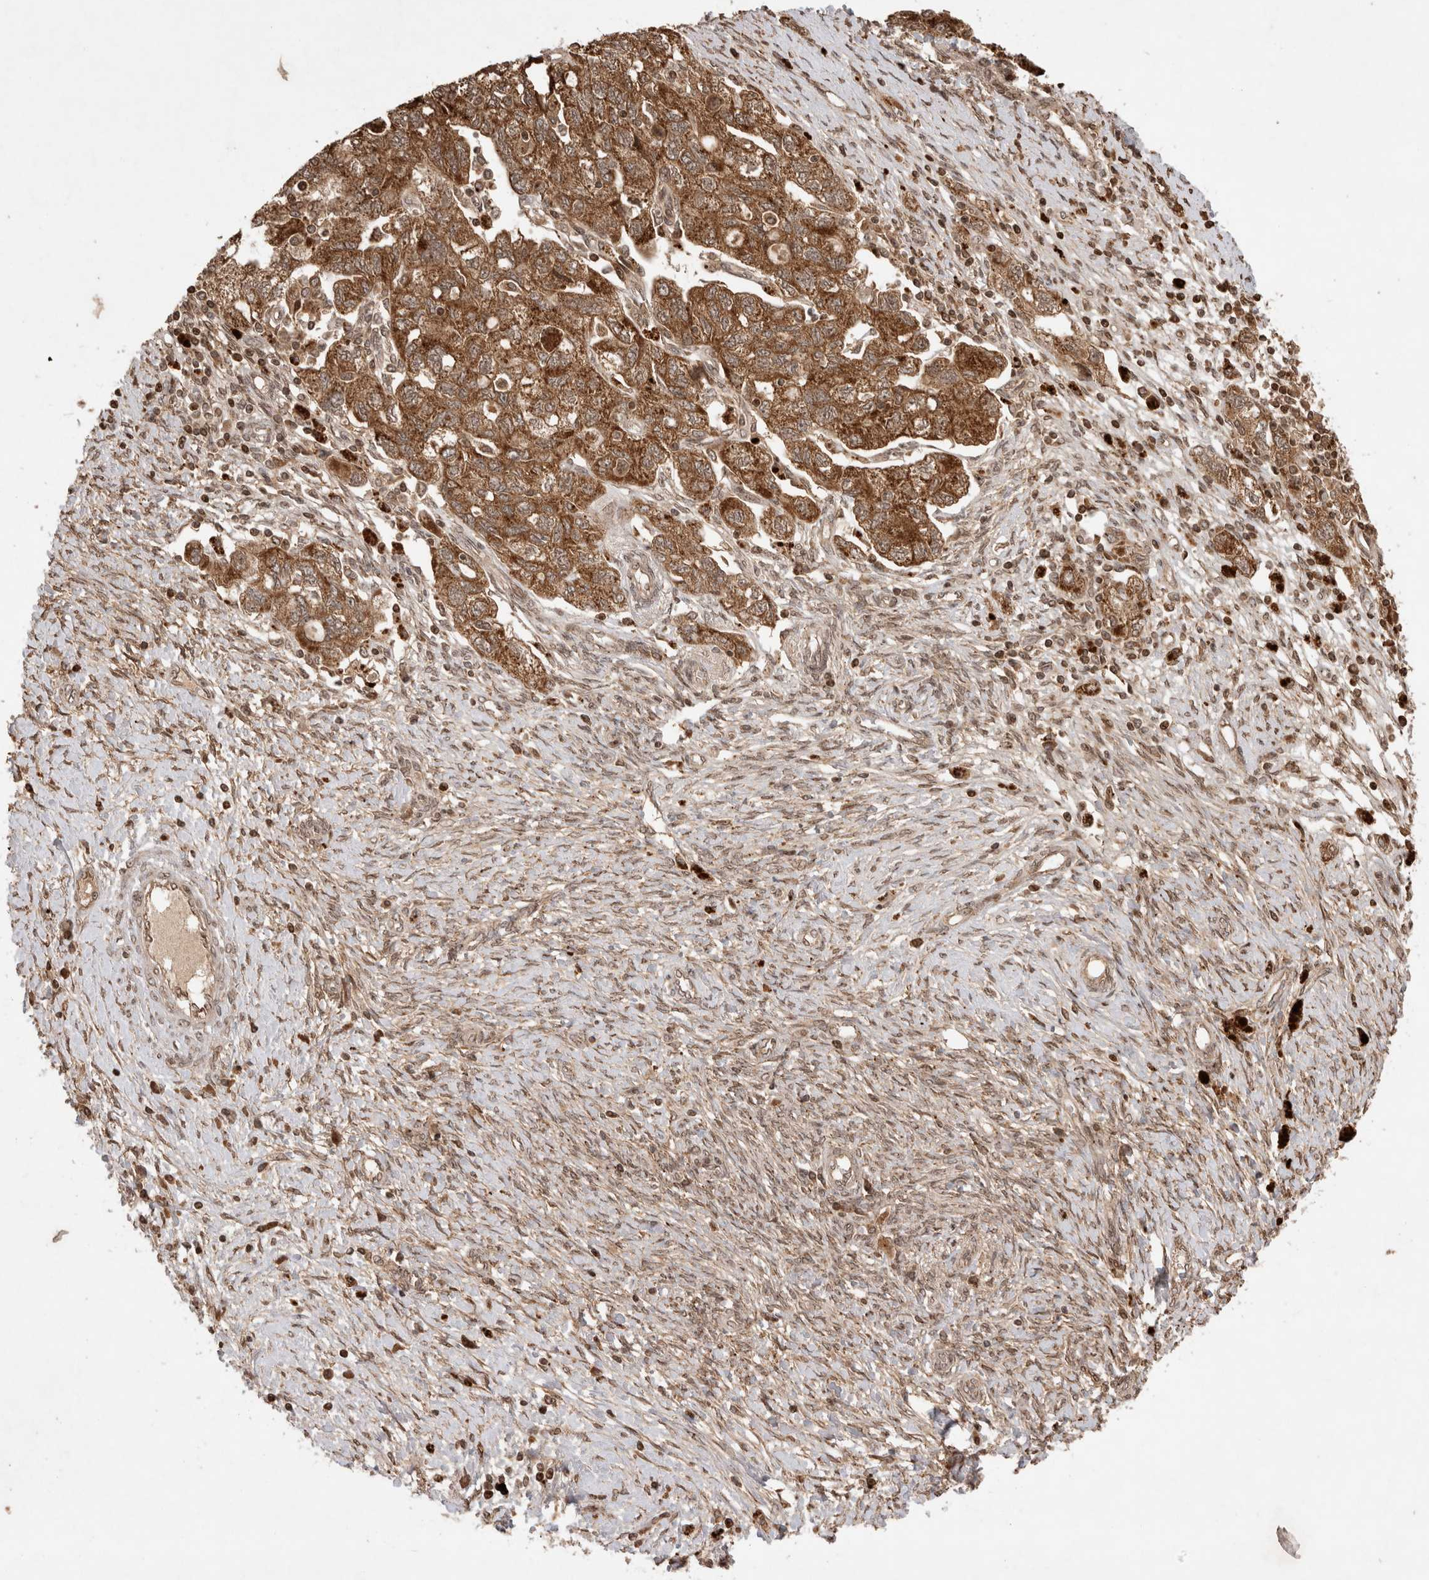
{"staining": {"intensity": "strong", "quantity": ">75%", "location": "cytoplasmic/membranous"}, "tissue": "ovarian cancer", "cell_type": "Tumor cells", "image_type": "cancer", "snomed": [{"axis": "morphology", "description": "Carcinoma, NOS"}, {"axis": "morphology", "description": "Cystadenocarcinoma, serous, NOS"}, {"axis": "topography", "description": "Ovary"}], "caption": "This is an image of immunohistochemistry staining of ovarian cancer (serous cystadenocarcinoma), which shows strong expression in the cytoplasmic/membranous of tumor cells.", "gene": "FAM221A", "patient": {"sex": "female", "age": 69}}